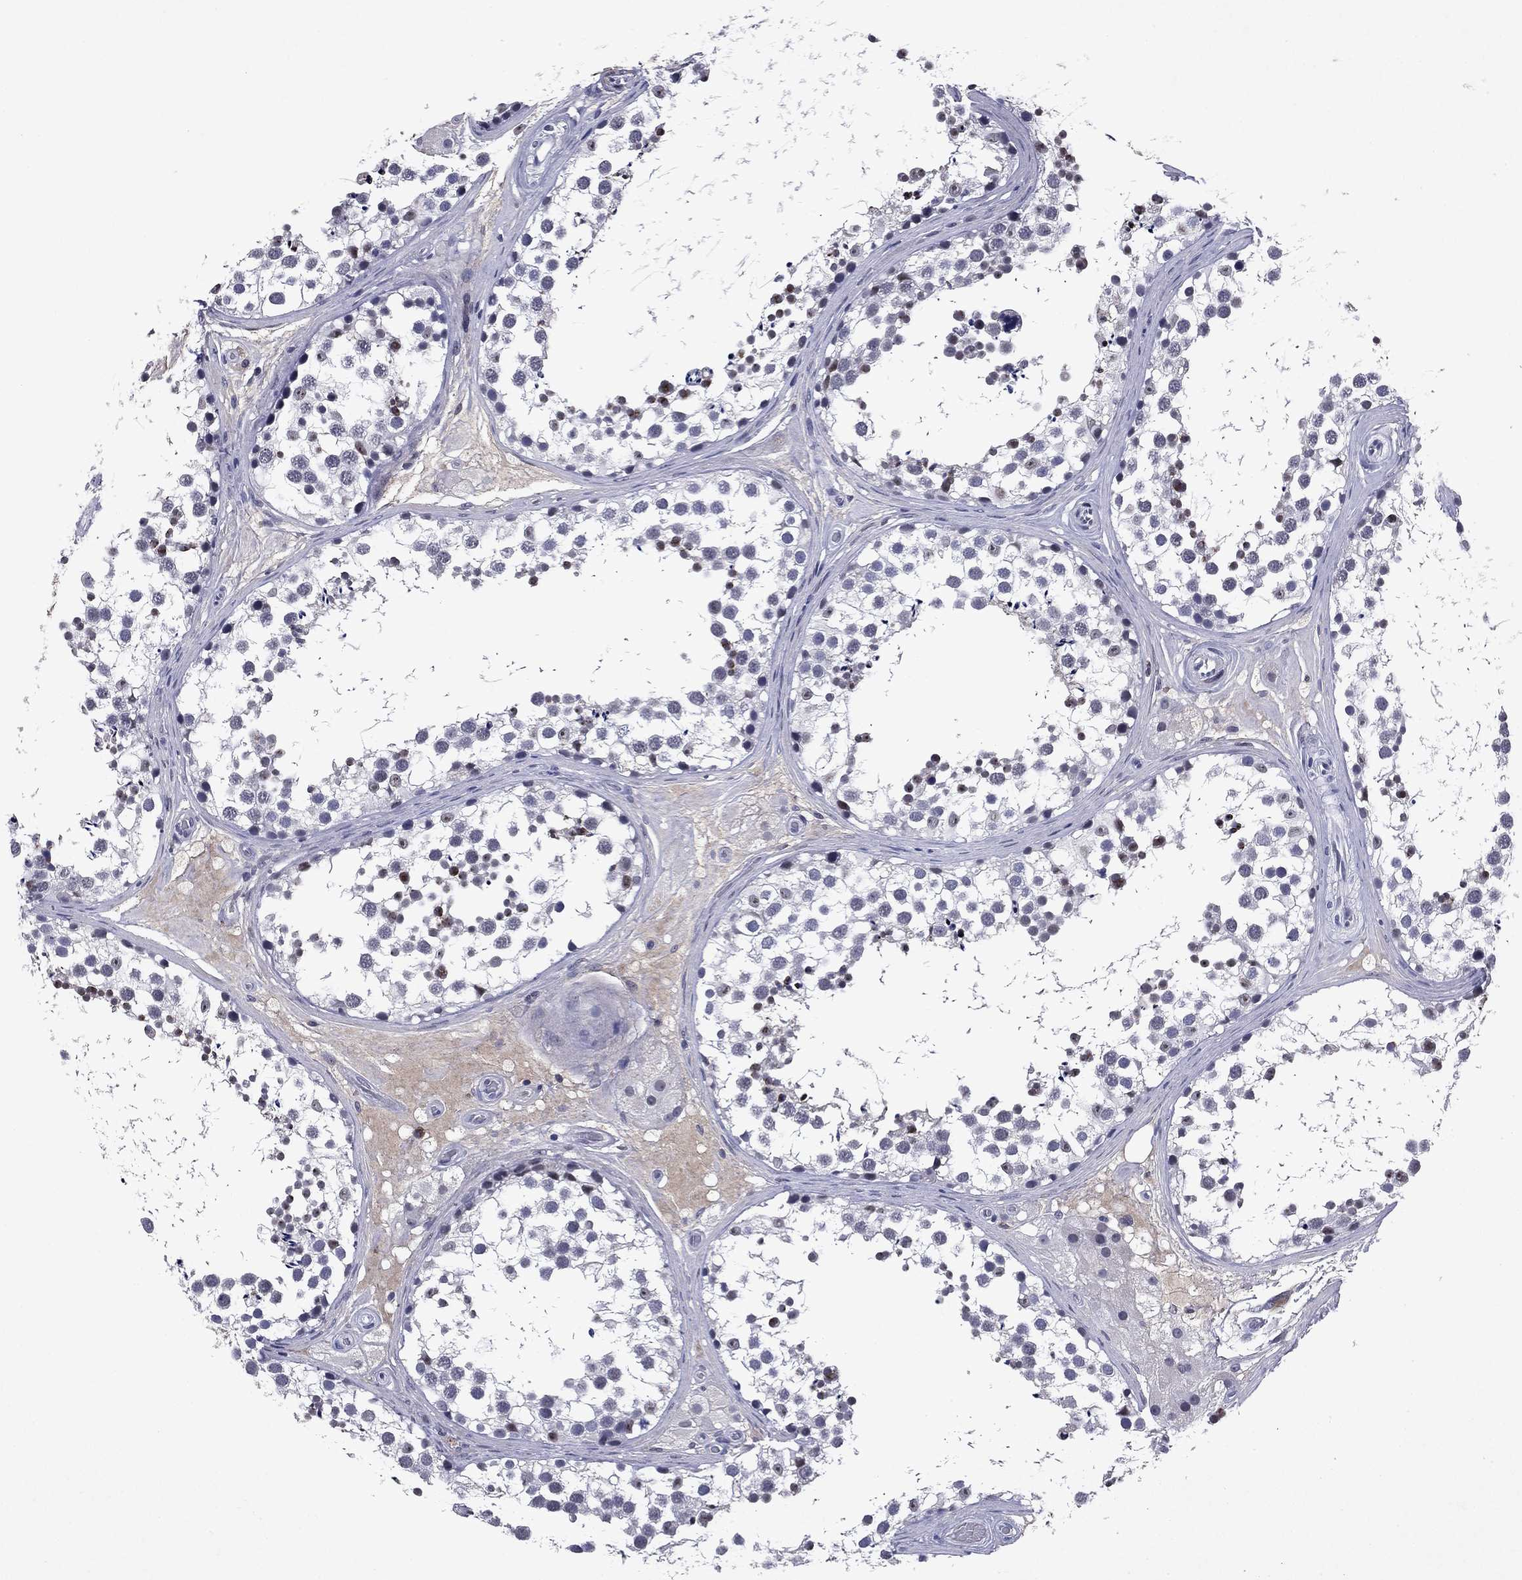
{"staining": {"intensity": "moderate", "quantity": "<25%", "location": "cytoplasmic/membranous,nuclear"}, "tissue": "testis", "cell_type": "Cells in seminiferous ducts", "image_type": "normal", "snomed": [{"axis": "morphology", "description": "Normal tissue, NOS"}, {"axis": "morphology", "description": "Seminoma, NOS"}, {"axis": "topography", "description": "Testis"}], "caption": "Cells in seminiferous ducts reveal low levels of moderate cytoplasmic/membranous,nuclear staining in approximately <25% of cells in normal human testis. (DAB IHC, brown staining for protein, blue staining for nuclei).", "gene": "ECM1", "patient": {"sex": "male", "age": 65}}